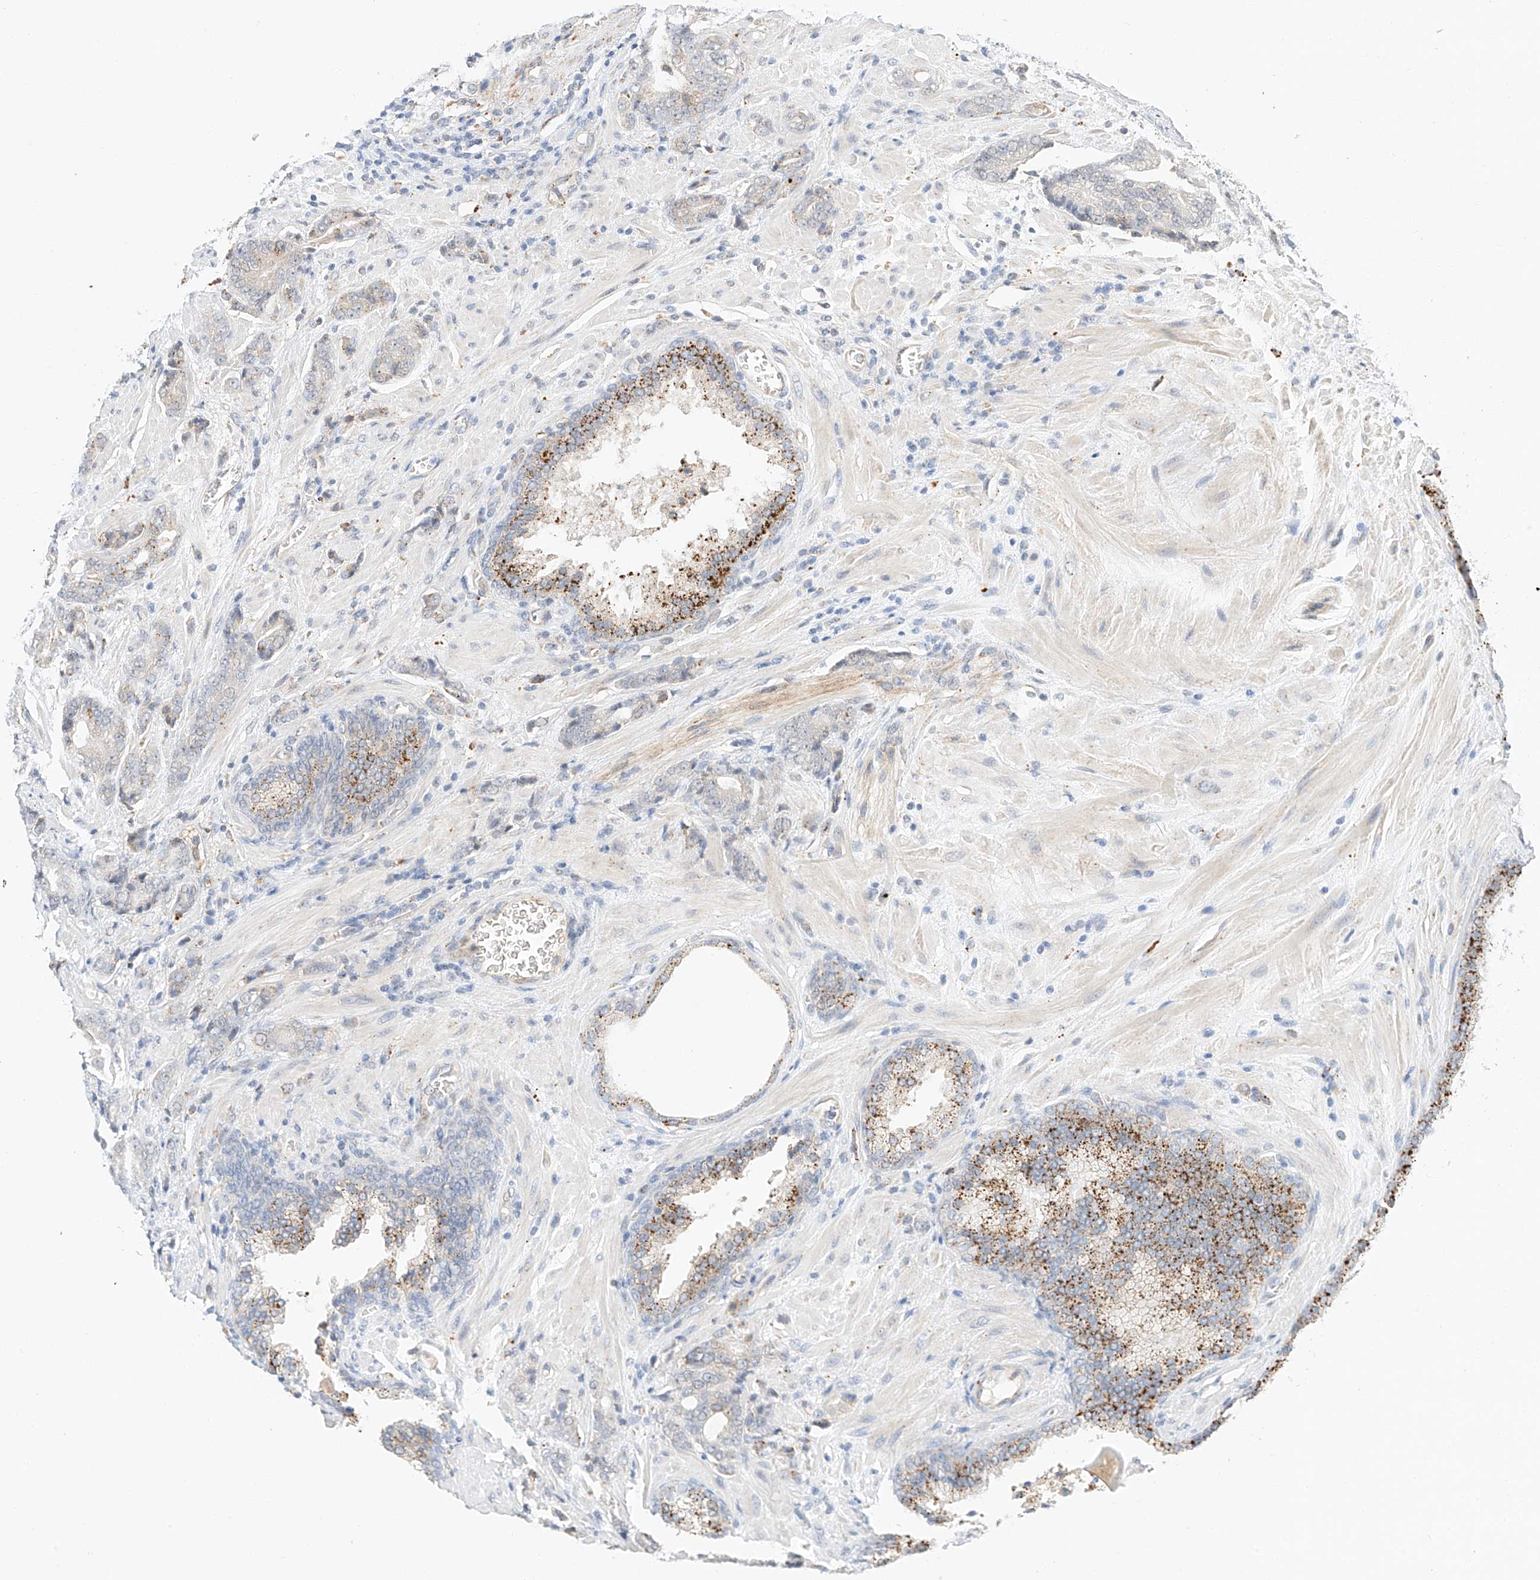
{"staining": {"intensity": "weak", "quantity": "25%-75%", "location": "cytoplasmic/membranous"}, "tissue": "prostate cancer", "cell_type": "Tumor cells", "image_type": "cancer", "snomed": [{"axis": "morphology", "description": "Adenocarcinoma, High grade"}, {"axis": "topography", "description": "Prostate"}], "caption": "Human prostate high-grade adenocarcinoma stained for a protein (brown) reveals weak cytoplasmic/membranous positive expression in about 25%-75% of tumor cells.", "gene": "SUSD6", "patient": {"sex": "male", "age": 57}}